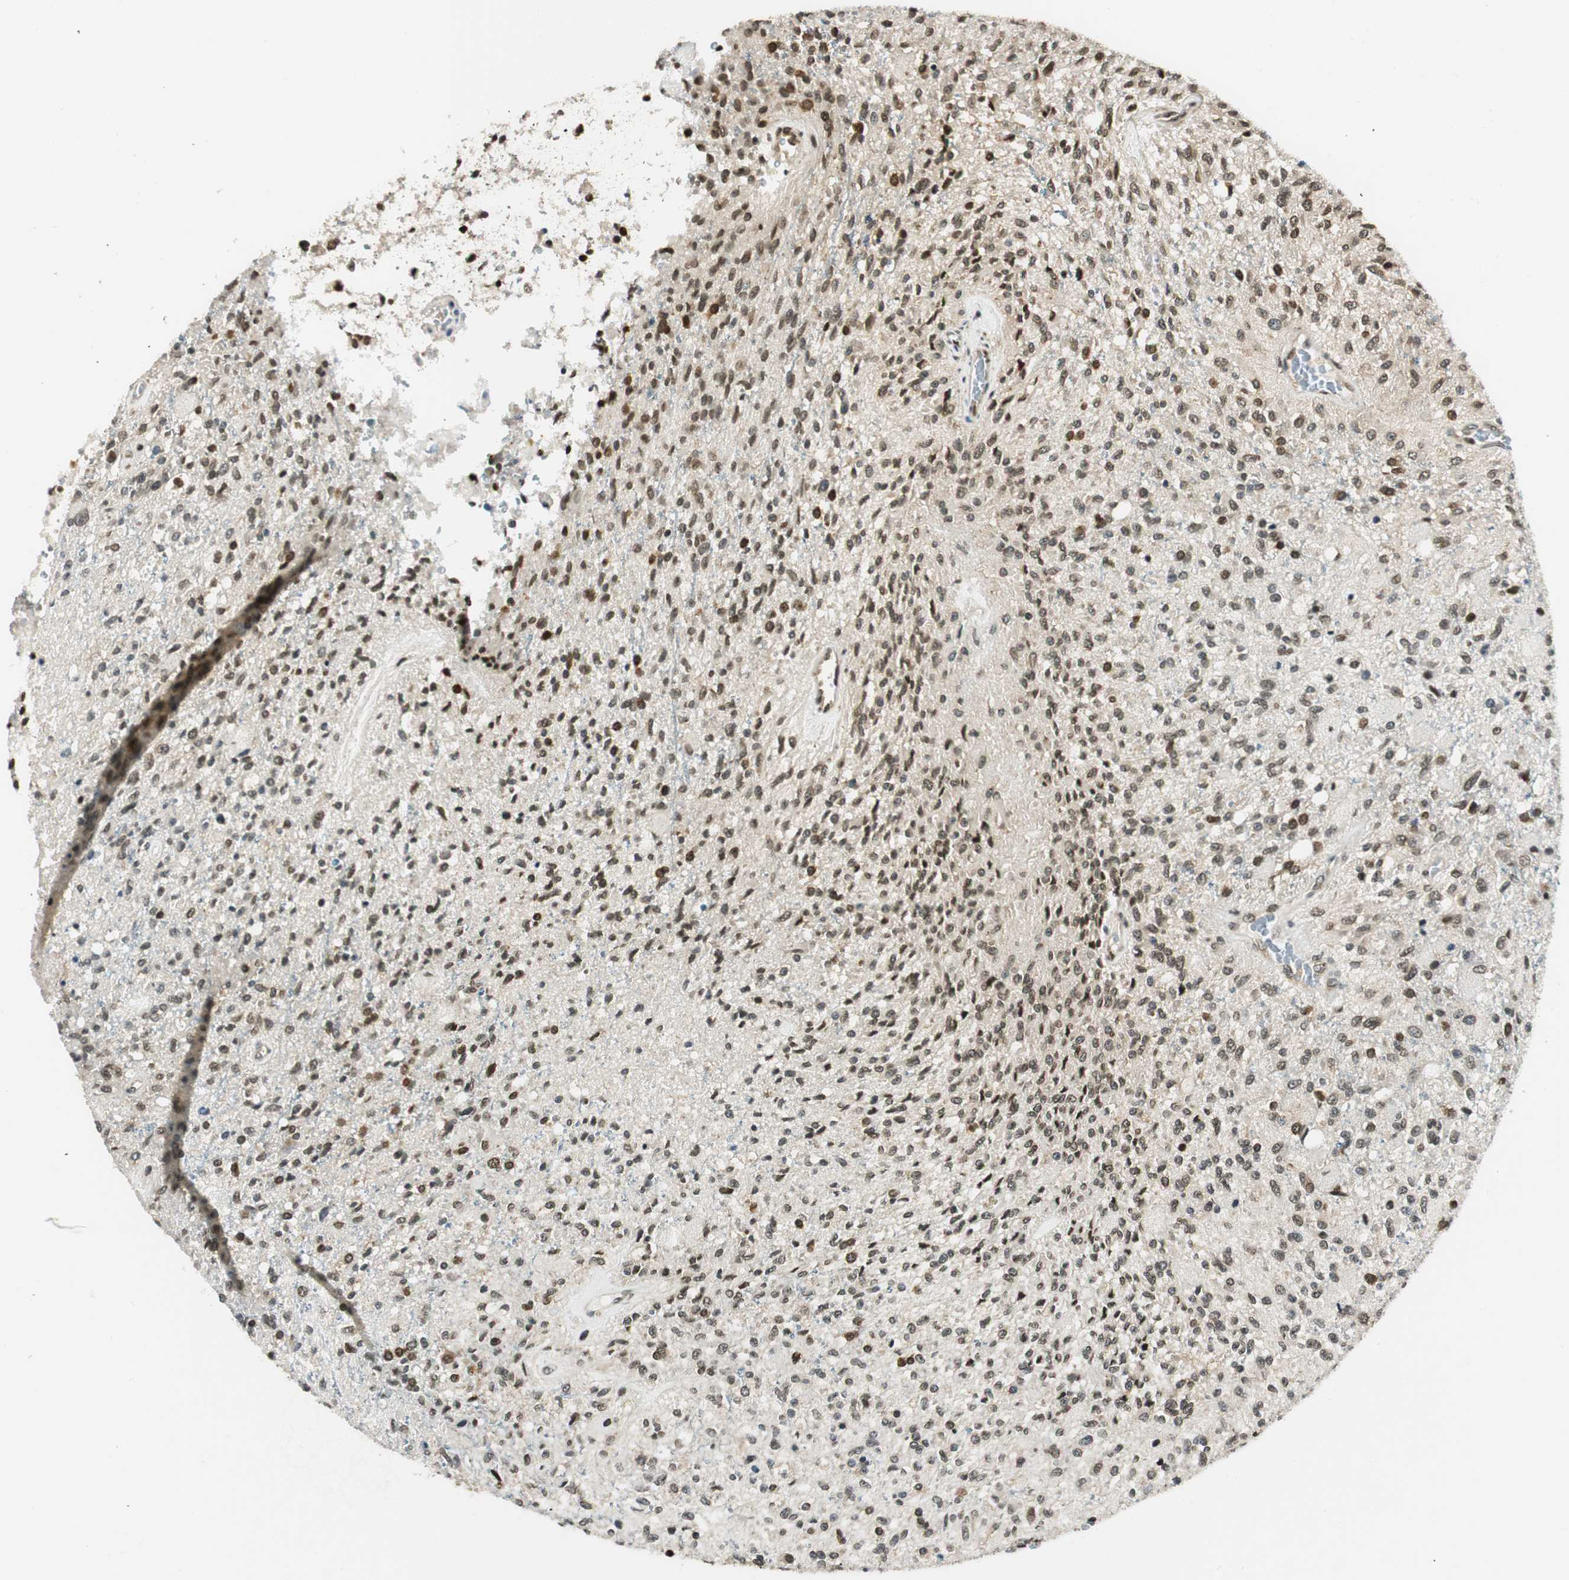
{"staining": {"intensity": "moderate", "quantity": "25%-75%", "location": "nuclear"}, "tissue": "glioma", "cell_type": "Tumor cells", "image_type": "cancer", "snomed": [{"axis": "morphology", "description": "Normal tissue, NOS"}, {"axis": "morphology", "description": "Glioma, malignant, High grade"}, {"axis": "topography", "description": "Cerebral cortex"}], "caption": "Protein expression analysis of high-grade glioma (malignant) displays moderate nuclear staining in approximately 25%-75% of tumor cells. Immunohistochemistry stains the protein in brown and the nuclei are stained blue.", "gene": "RING1", "patient": {"sex": "male", "age": 77}}